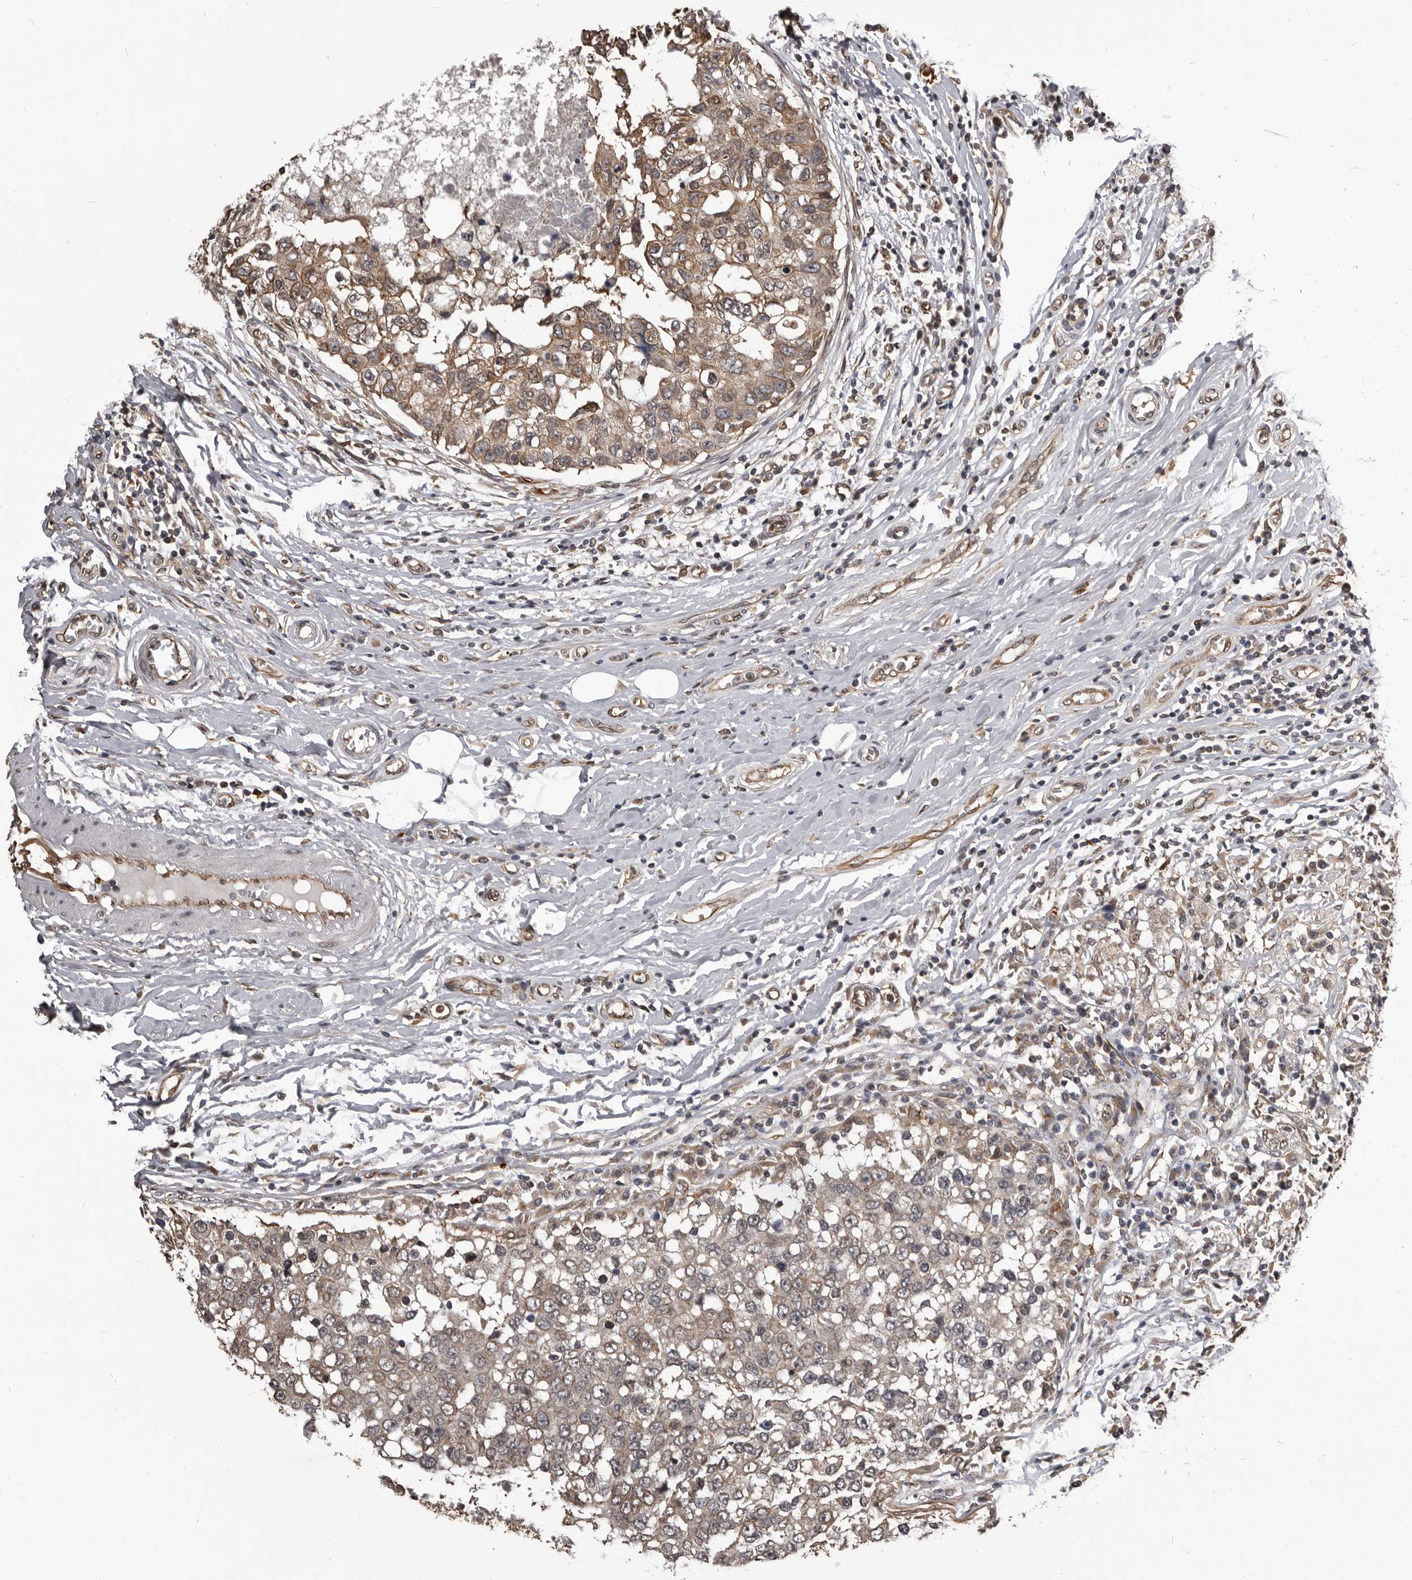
{"staining": {"intensity": "moderate", "quantity": ">75%", "location": "cytoplasmic/membranous"}, "tissue": "breast cancer", "cell_type": "Tumor cells", "image_type": "cancer", "snomed": [{"axis": "morphology", "description": "Duct carcinoma"}, {"axis": "topography", "description": "Breast"}], "caption": "IHC staining of breast cancer, which displays medium levels of moderate cytoplasmic/membranous positivity in approximately >75% of tumor cells indicating moderate cytoplasmic/membranous protein staining. The staining was performed using DAB (brown) for protein detection and nuclei were counterstained in hematoxylin (blue).", "gene": "ADAMTS20", "patient": {"sex": "female", "age": 27}}